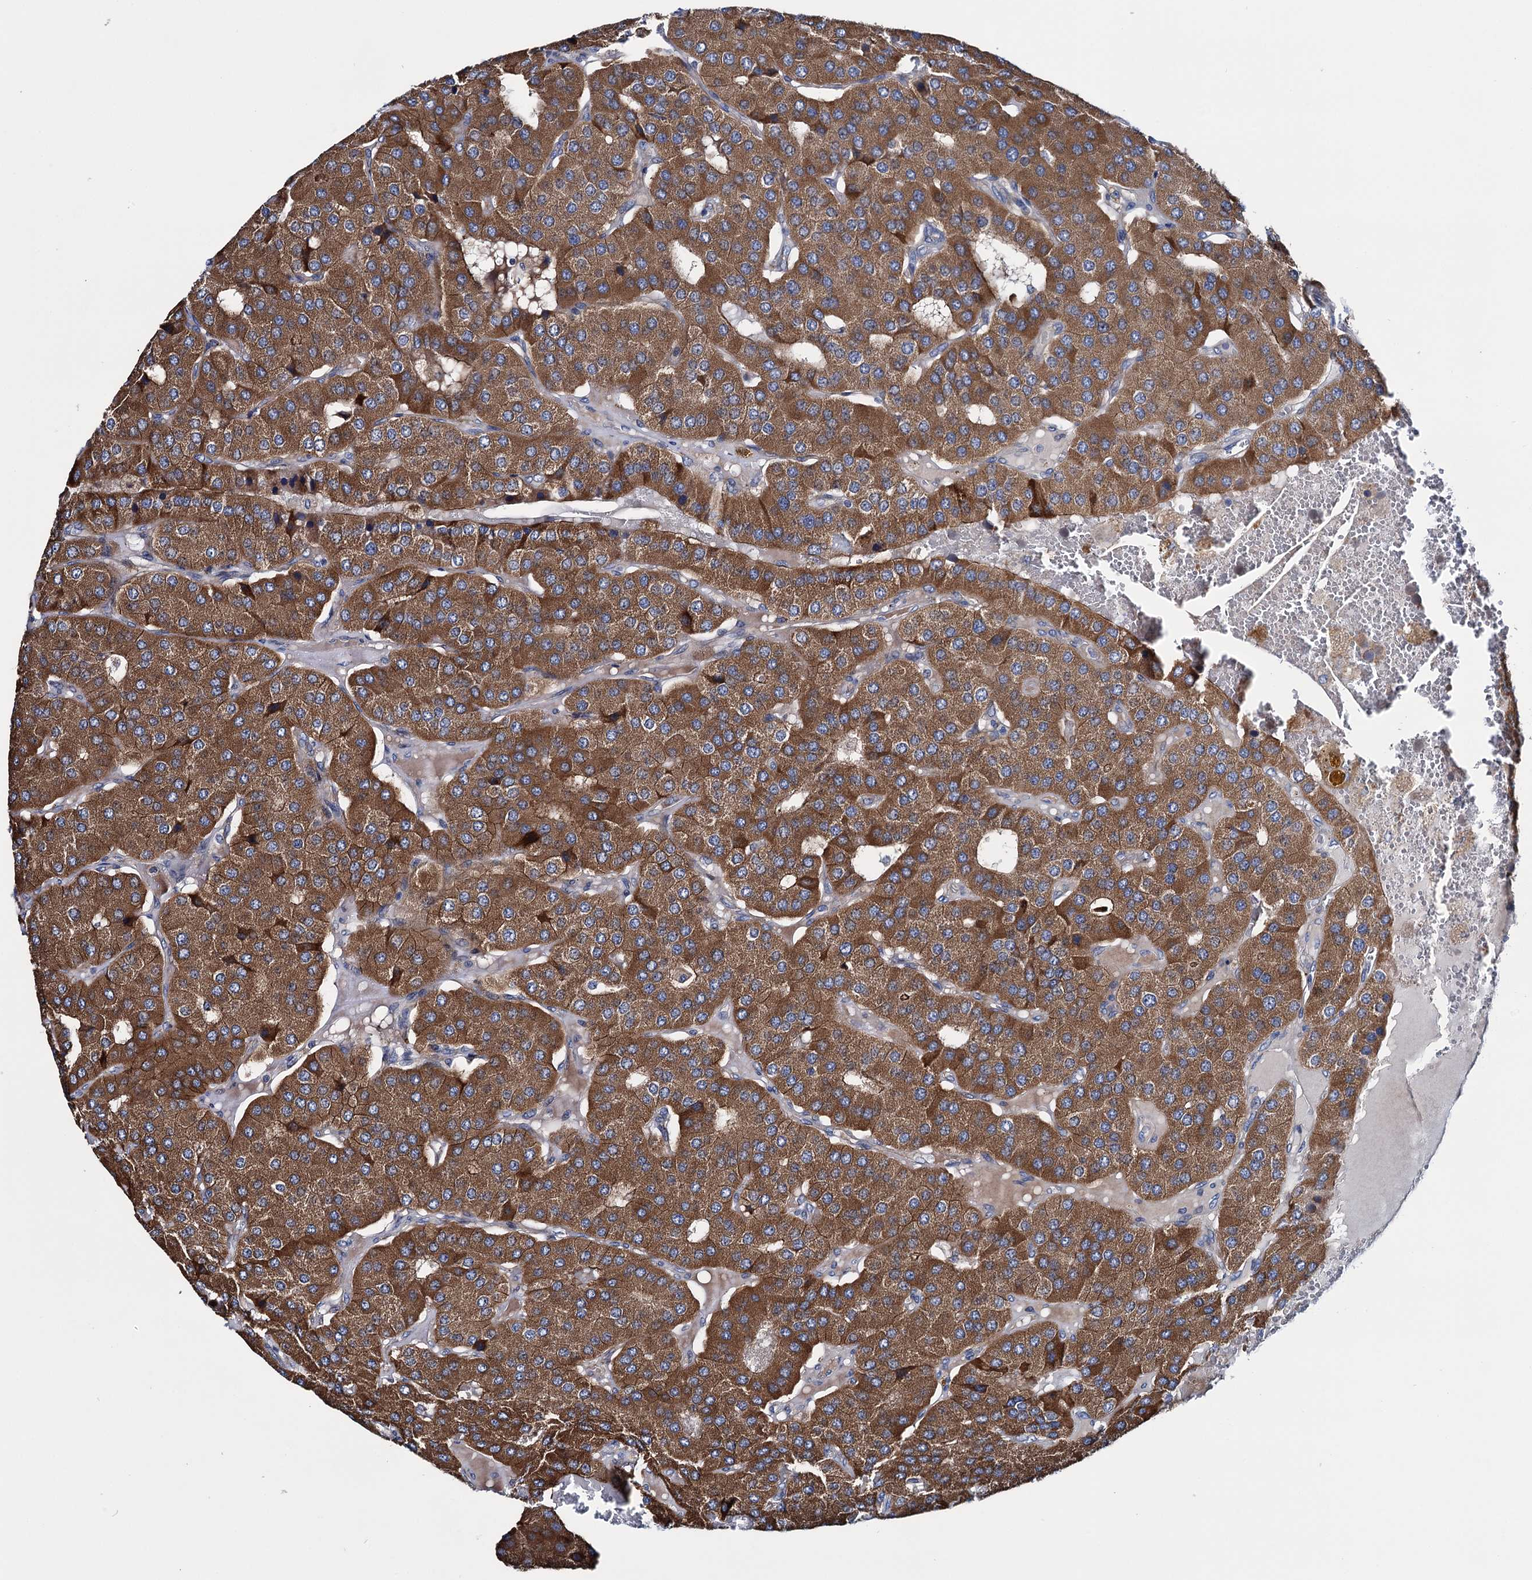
{"staining": {"intensity": "moderate", "quantity": ">75%", "location": "cytoplasmic/membranous"}, "tissue": "parathyroid gland", "cell_type": "Glandular cells", "image_type": "normal", "snomed": [{"axis": "morphology", "description": "Normal tissue, NOS"}, {"axis": "morphology", "description": "Adenoma, NOS"}, {"axis": "topography", "description": "Parathyroid gland"}], "caption": "Immunohistochemical staining of benign human parathyroid gland exhibits moderate cytoplasmic/membranous protein expression in approximately >75% of glandular cells. Using DAB (3,3'-diaminobenzidine) (brown) and hematoxylin (blue) stains, captured at high magnification using brightfield microscopy.", "gene": "EYA4", "patient": {"sex": "female", "age": 86}}